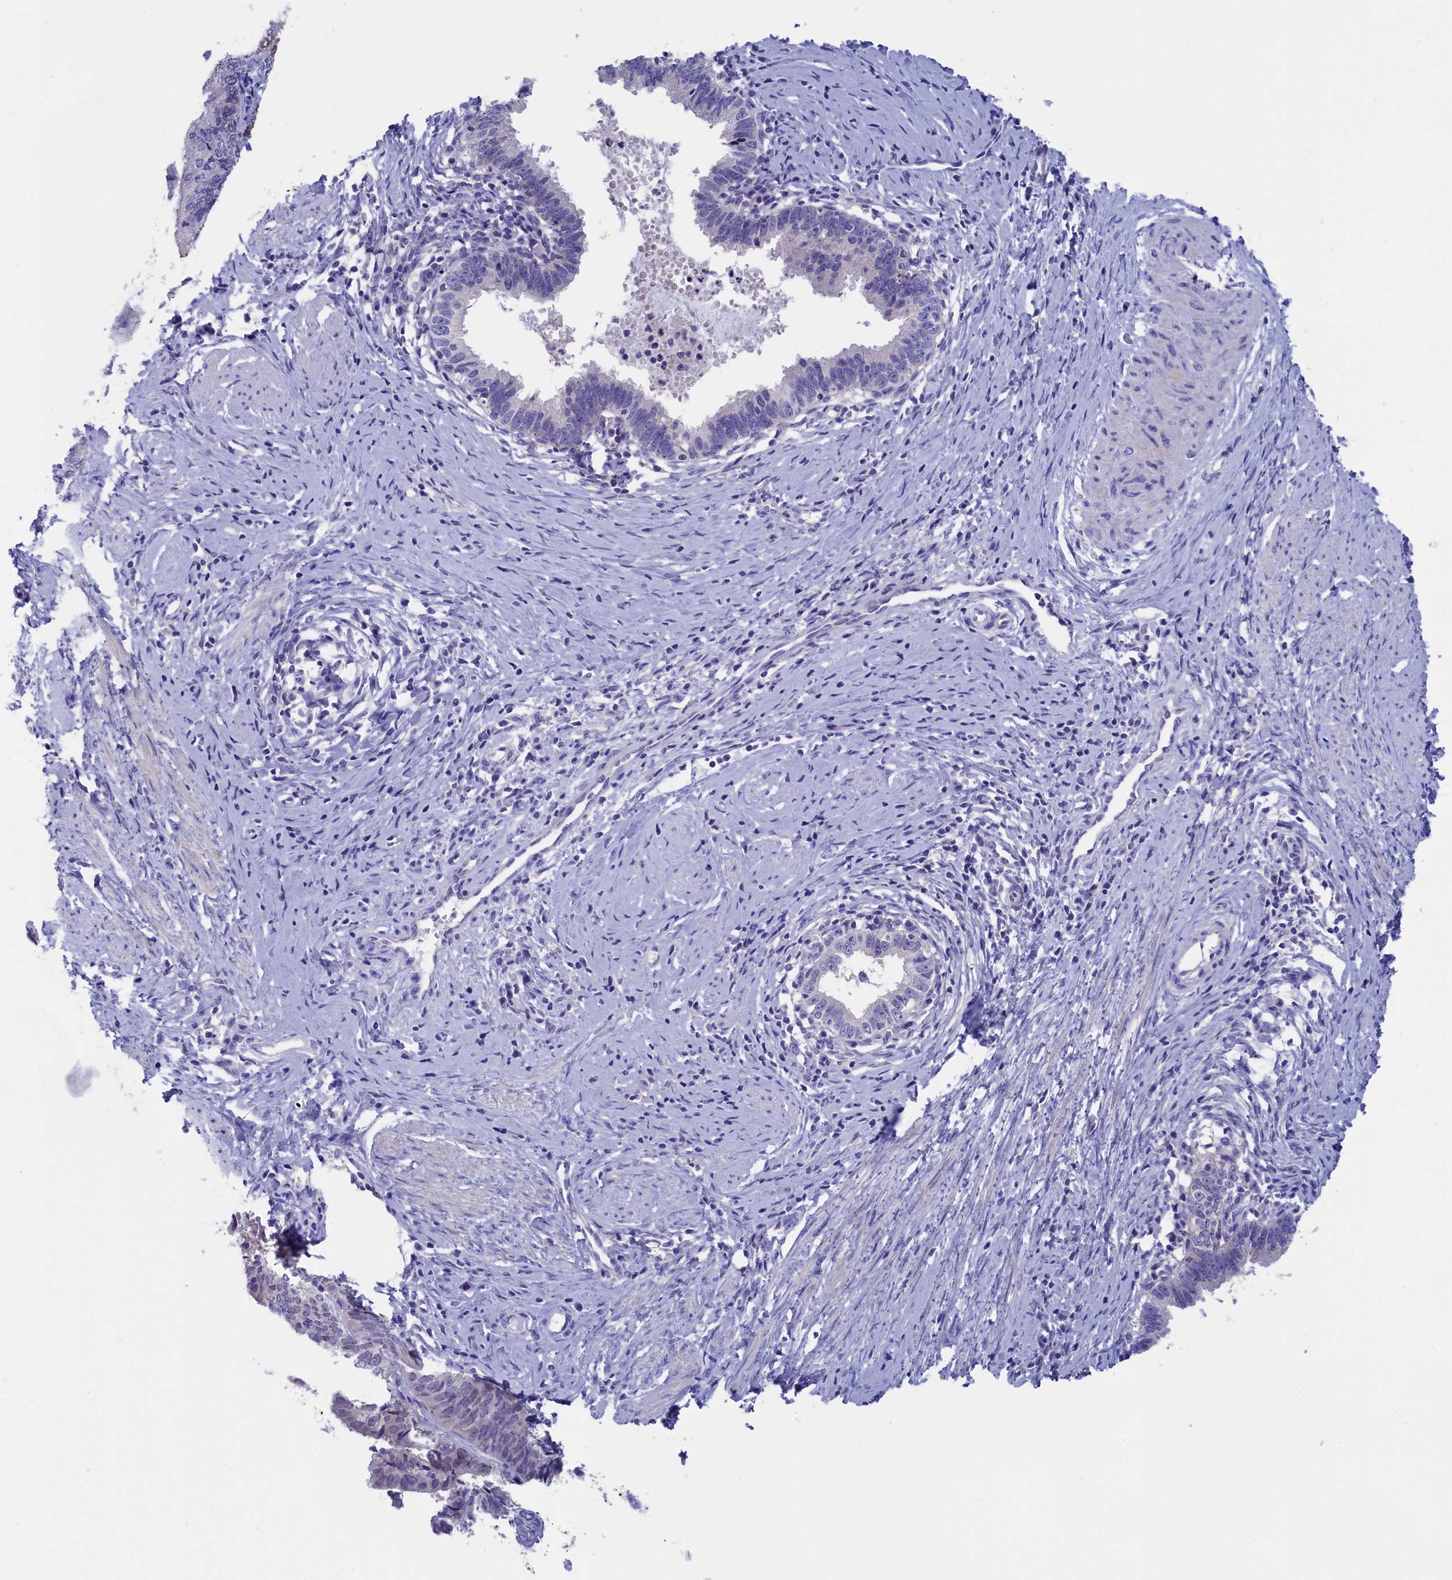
{"staining": {"intensity": "negative", "quantity": "none", "location": "none"}, "tissue": "cervical cancer", "cell_type": "Tumor cells", "image_type": "cancer", "snomed": [{"axis": "morphology", "description": "Adenocarcinoma, NOS"}, {"axis": "topography", "description": "Cervix"}], "caption": "The micrograph demonstrates no staining of tumor cells in cervical cancer (adenocarcinoma). The staining was performed using DAB to visualize the protein expression in brown, while the nuclei were stained in blue with hematoxylin (Magnification: 20x).", "gene": "VPS35L", "patient": {"sex": "female", "age": 36}}